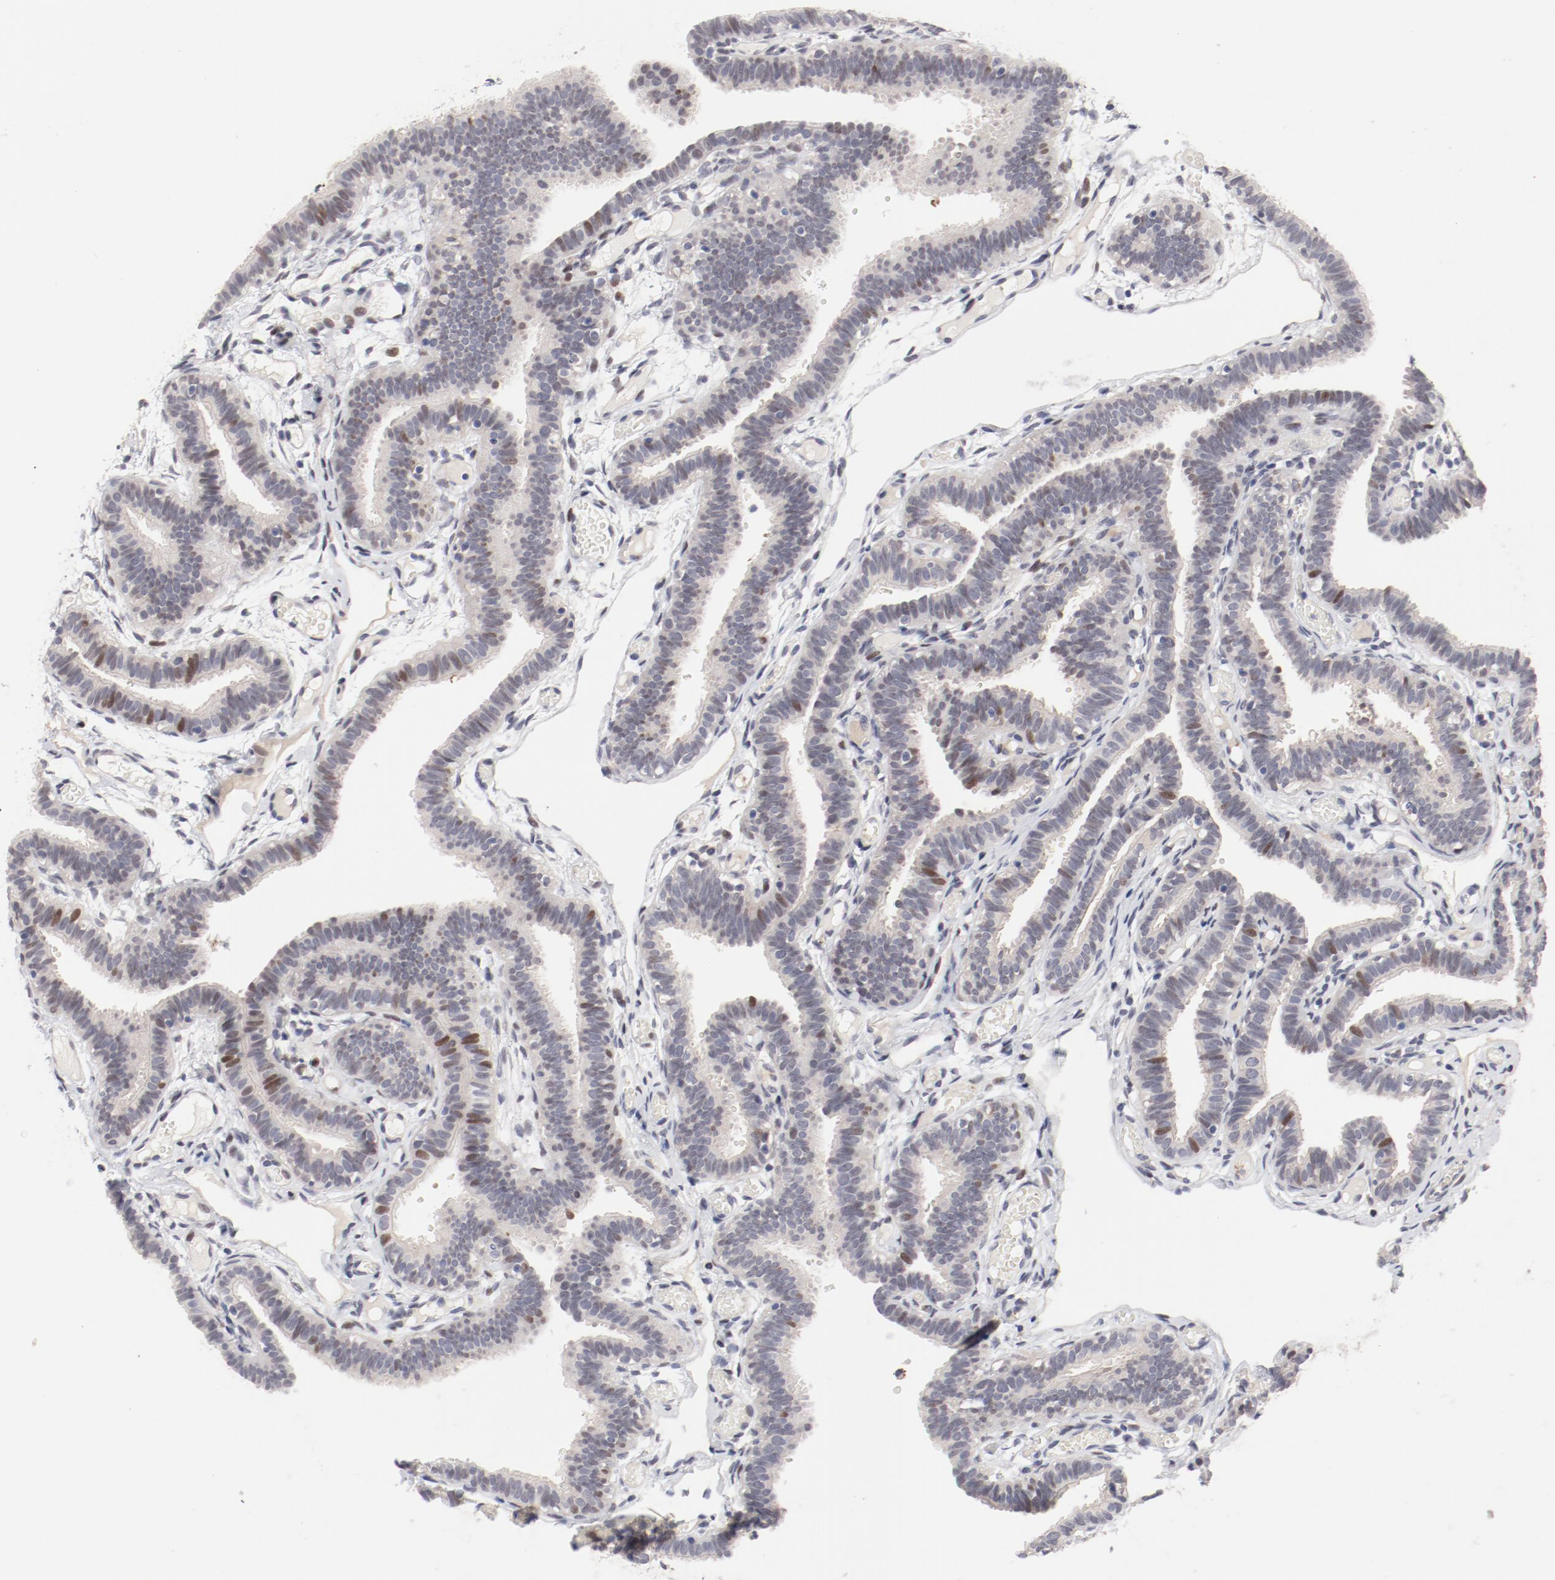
{"staining": {"intensity": "weak", "quantity": "25%-75%", "location": "nuclear"}, "tissue": "fallopian tube", "cell_type": "Glandular cells", "image_type": "normal", "snomed": [{"axis": "morphology", "description": "Normal tissue, NOS"}, {"axis": "topography", "description": "Fallopian tube"}], "caption": "Immunohistochemistry (IHC) of normal human fallopian tube demonstrates low levels of weak nuclear positivity in approximately 25%-75% of glandular cells. (DAB (3,3'-diaminobenzidine) = brown stain, brightfield microscopy at high magnification).", "gene": "FSCB", "patient": {"sex": "female", "age": 29}}